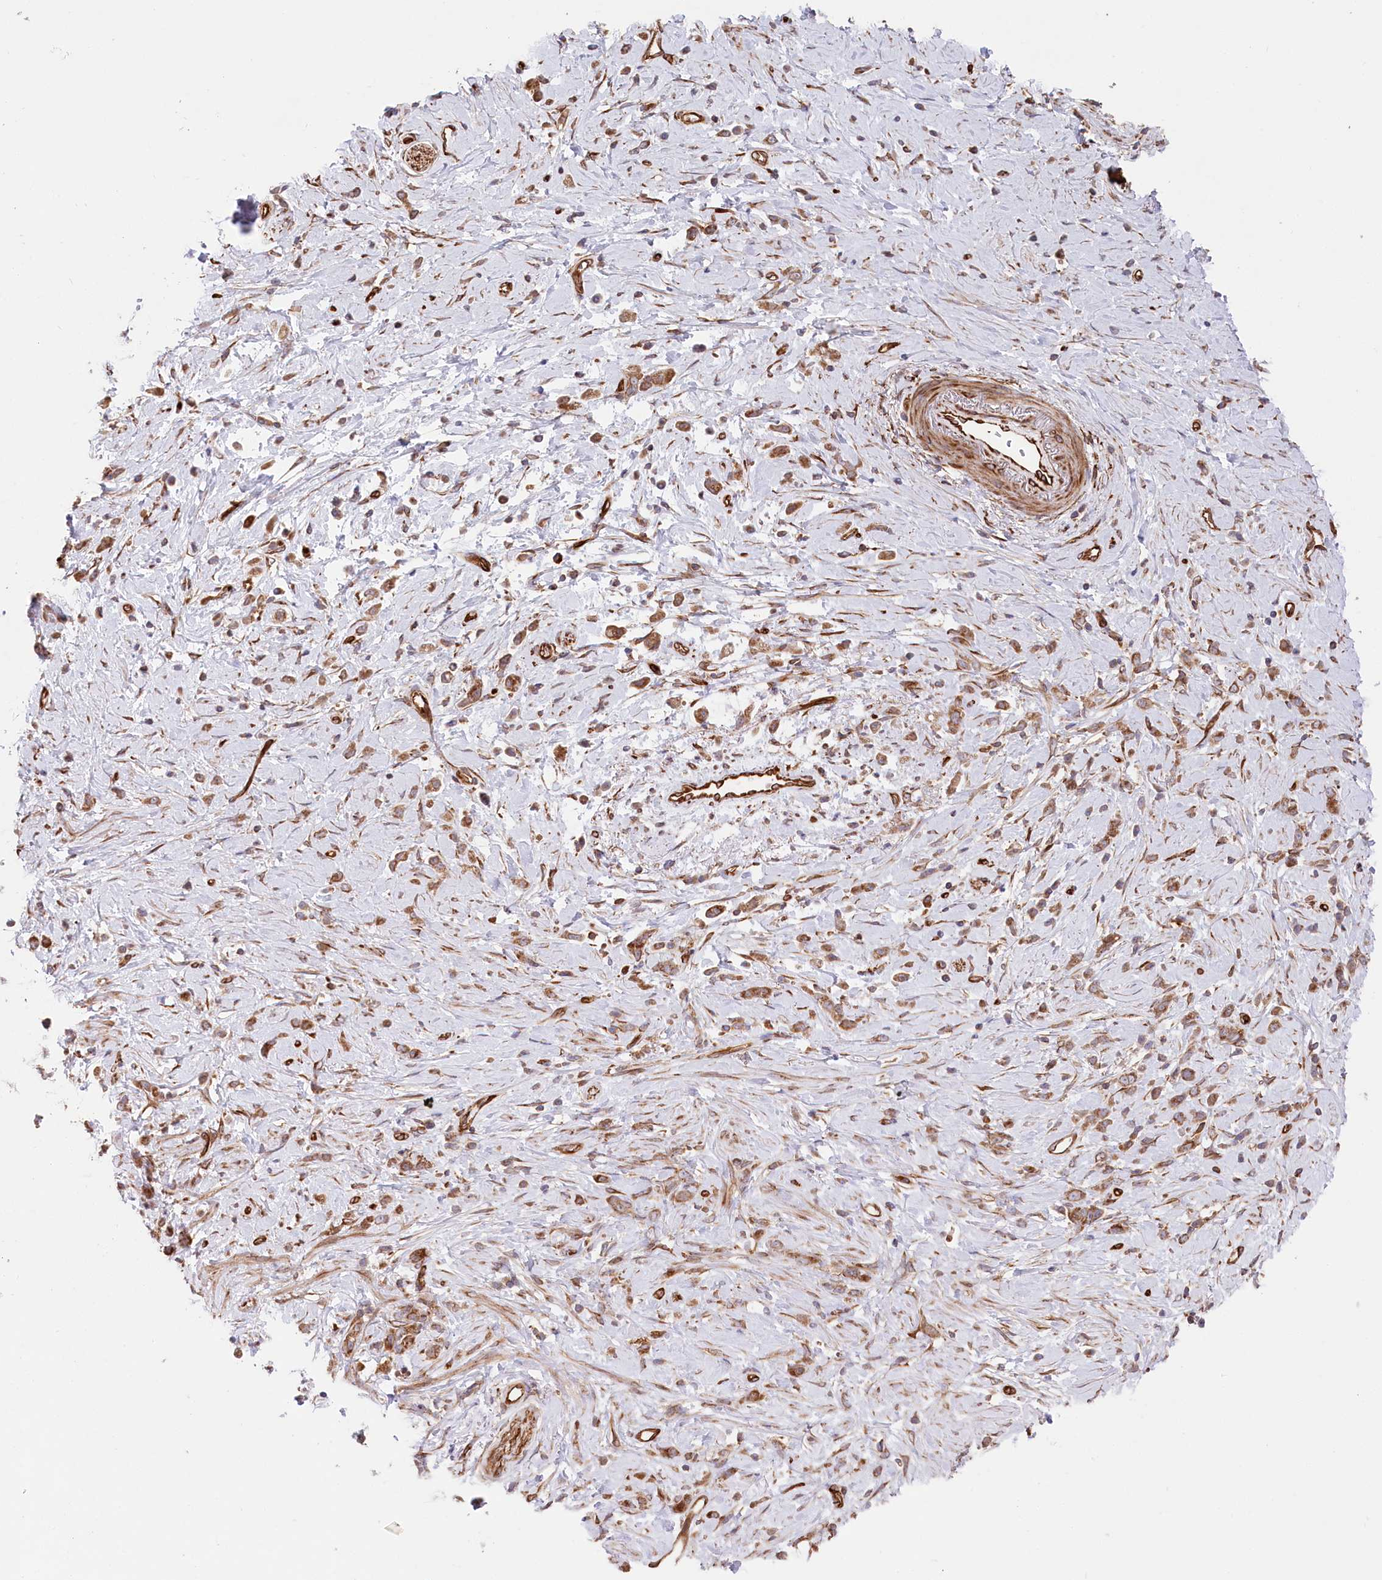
{"staining": {"intensity": "moderate", "quantity": ">75%", "location": "cytoplasmic/membranous"}, "tissue": "stomach cancer", "cell_type": "Tumor cells", "image_type": "cancer", "snomed": [{"axis": "morphology", "description": "Adenocarcinoma, NOS"}, {"axis": "topography", "description": "Stomach"}], "caption": "Immunohistochemical staining of stomach adenocarcinoma displays medium levels of moderate cytoplasmic/membranous protein positivity in about >75% of tumor cells.", "gene": "MTPAP", "patient": {"sex": "female", "age": 60}}